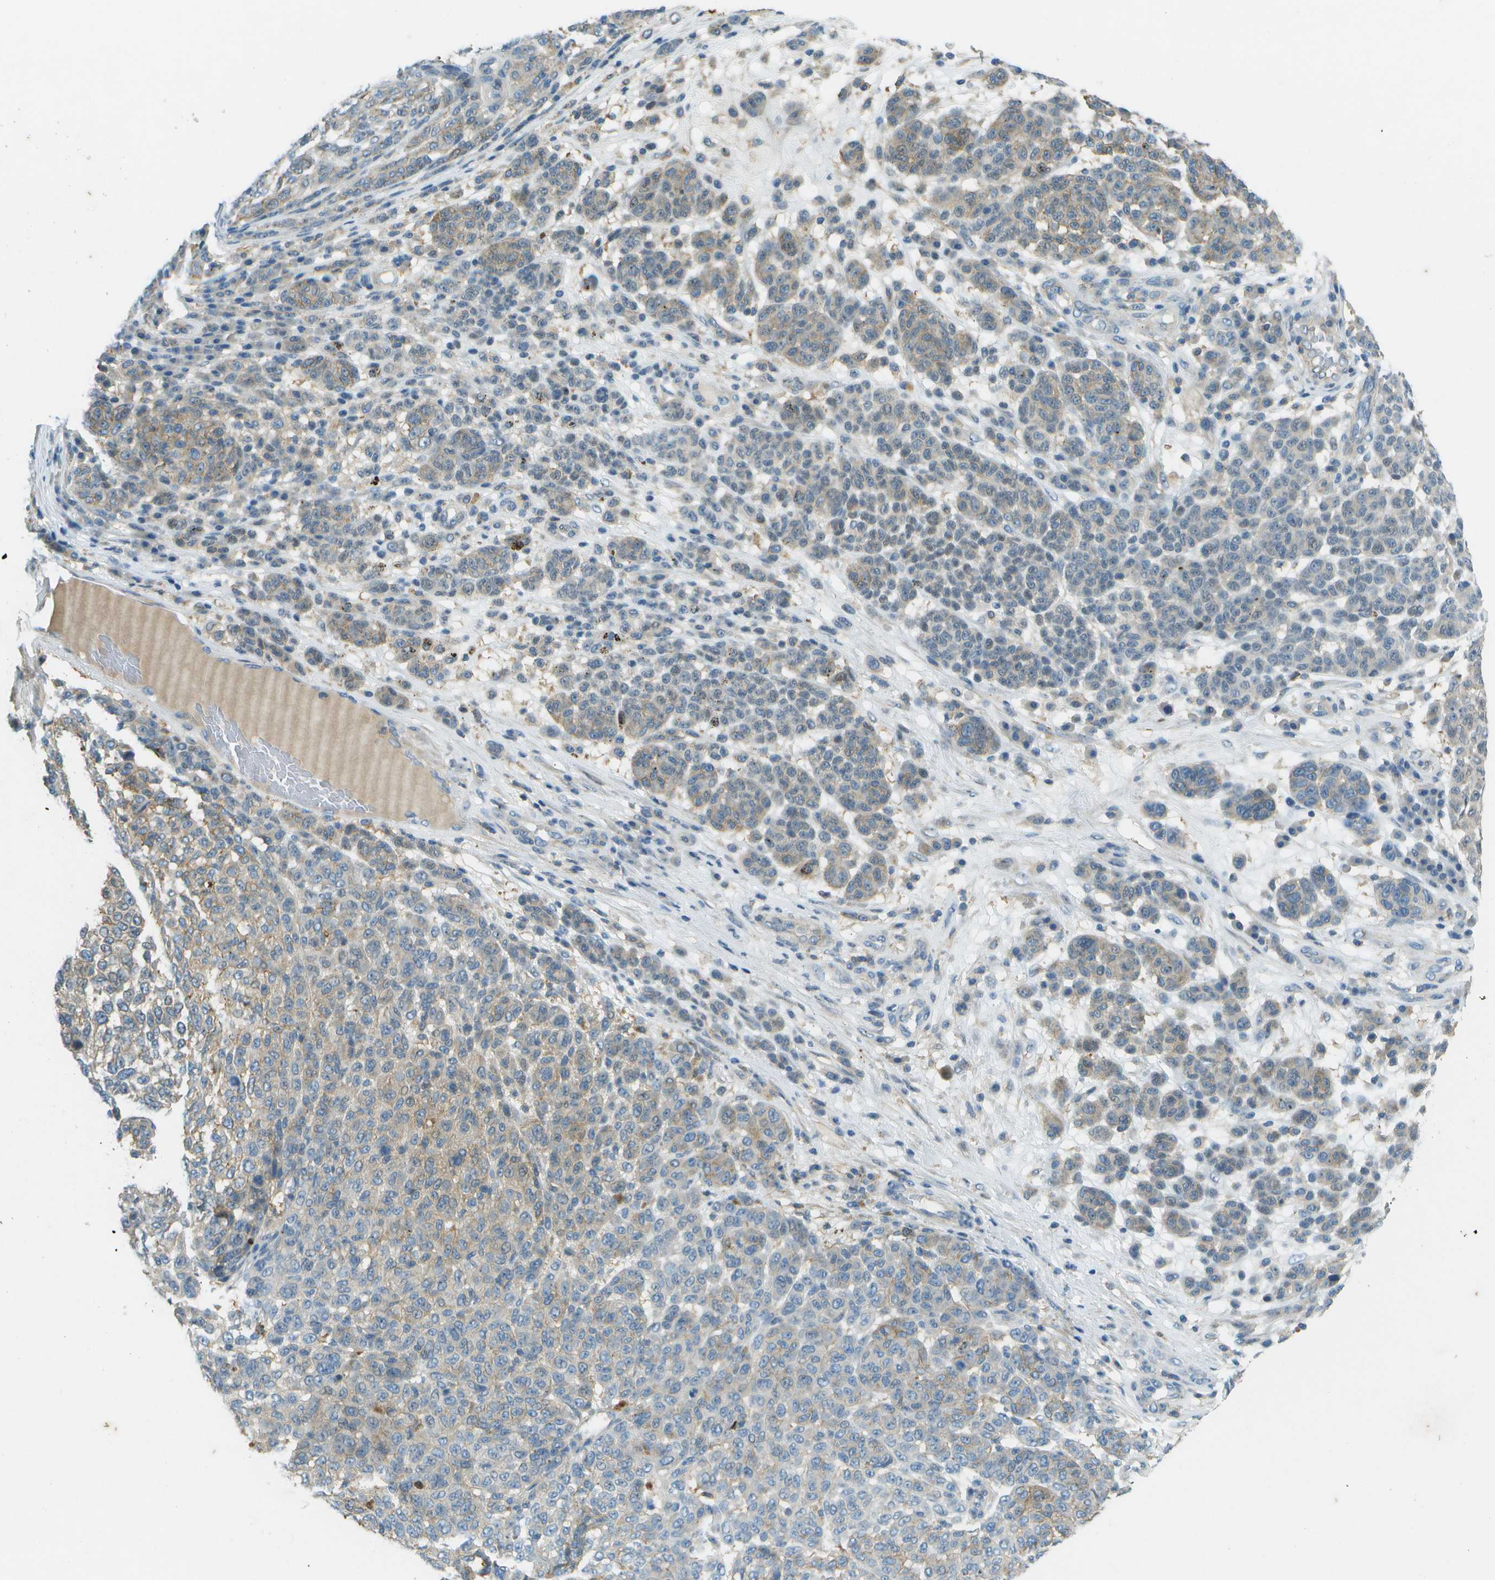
{"staining": {"intensity": "moderate", "quantity": "<25%", "location": "cytoplasmic/membranous"}, "tissue": "melanoma", "cell_type": "Tumor cells", "image_type": "cancer", "snomed": [{"axis": "morphology", "description": "Malignant melanoma, NOS"}, {"axis": "topography", "description": "Skin"}], "caption": "This histopathology image displays immunohistochemistry (IHC) staining of human melanoma, with low moderate cytoplasmic/membranous staining in approximately <25% of tumor cells.", "gene": "LRRC66", "patient": {"sex": "male", "age": 59}}